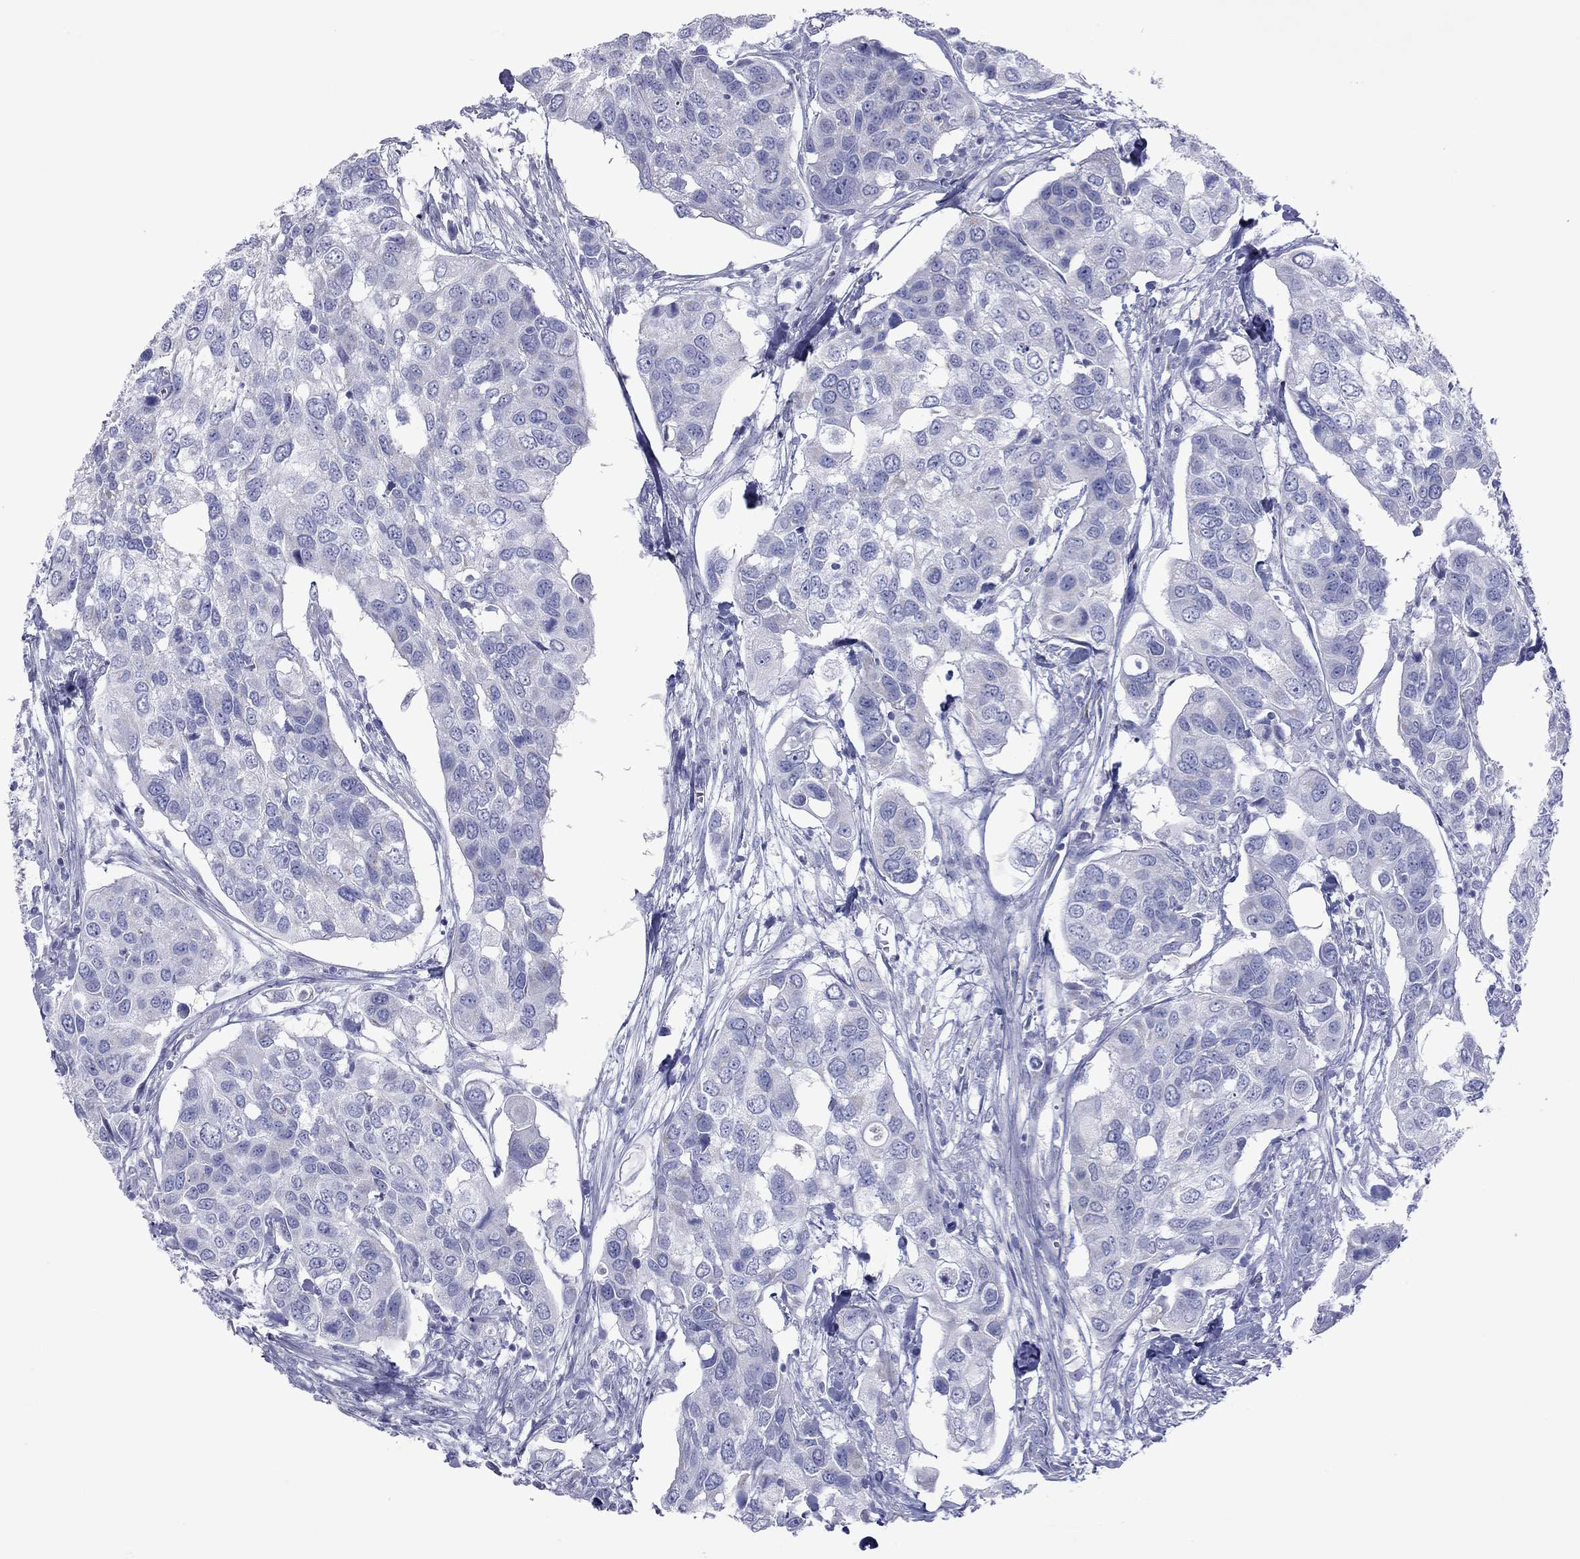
{"staining": {"intensity": "negative", "quantity": "none", "location": "none"}, "tissue": "urothelial cancer", "cell_type": "Tumor cells", "image_type": "cancer", "snomed": [{"axis": "morphology", "description": "Urothelial carcinoma, High grade"}, {"axis": "topography", "description": "Urinary bladder"}], "caption": "Photomicrograph shows no significant protein staining in tumor cells of urothelial carcinoma (high-grade).", "gene": "VSIG10", "patient": {"sex": "male", "age": 60}}